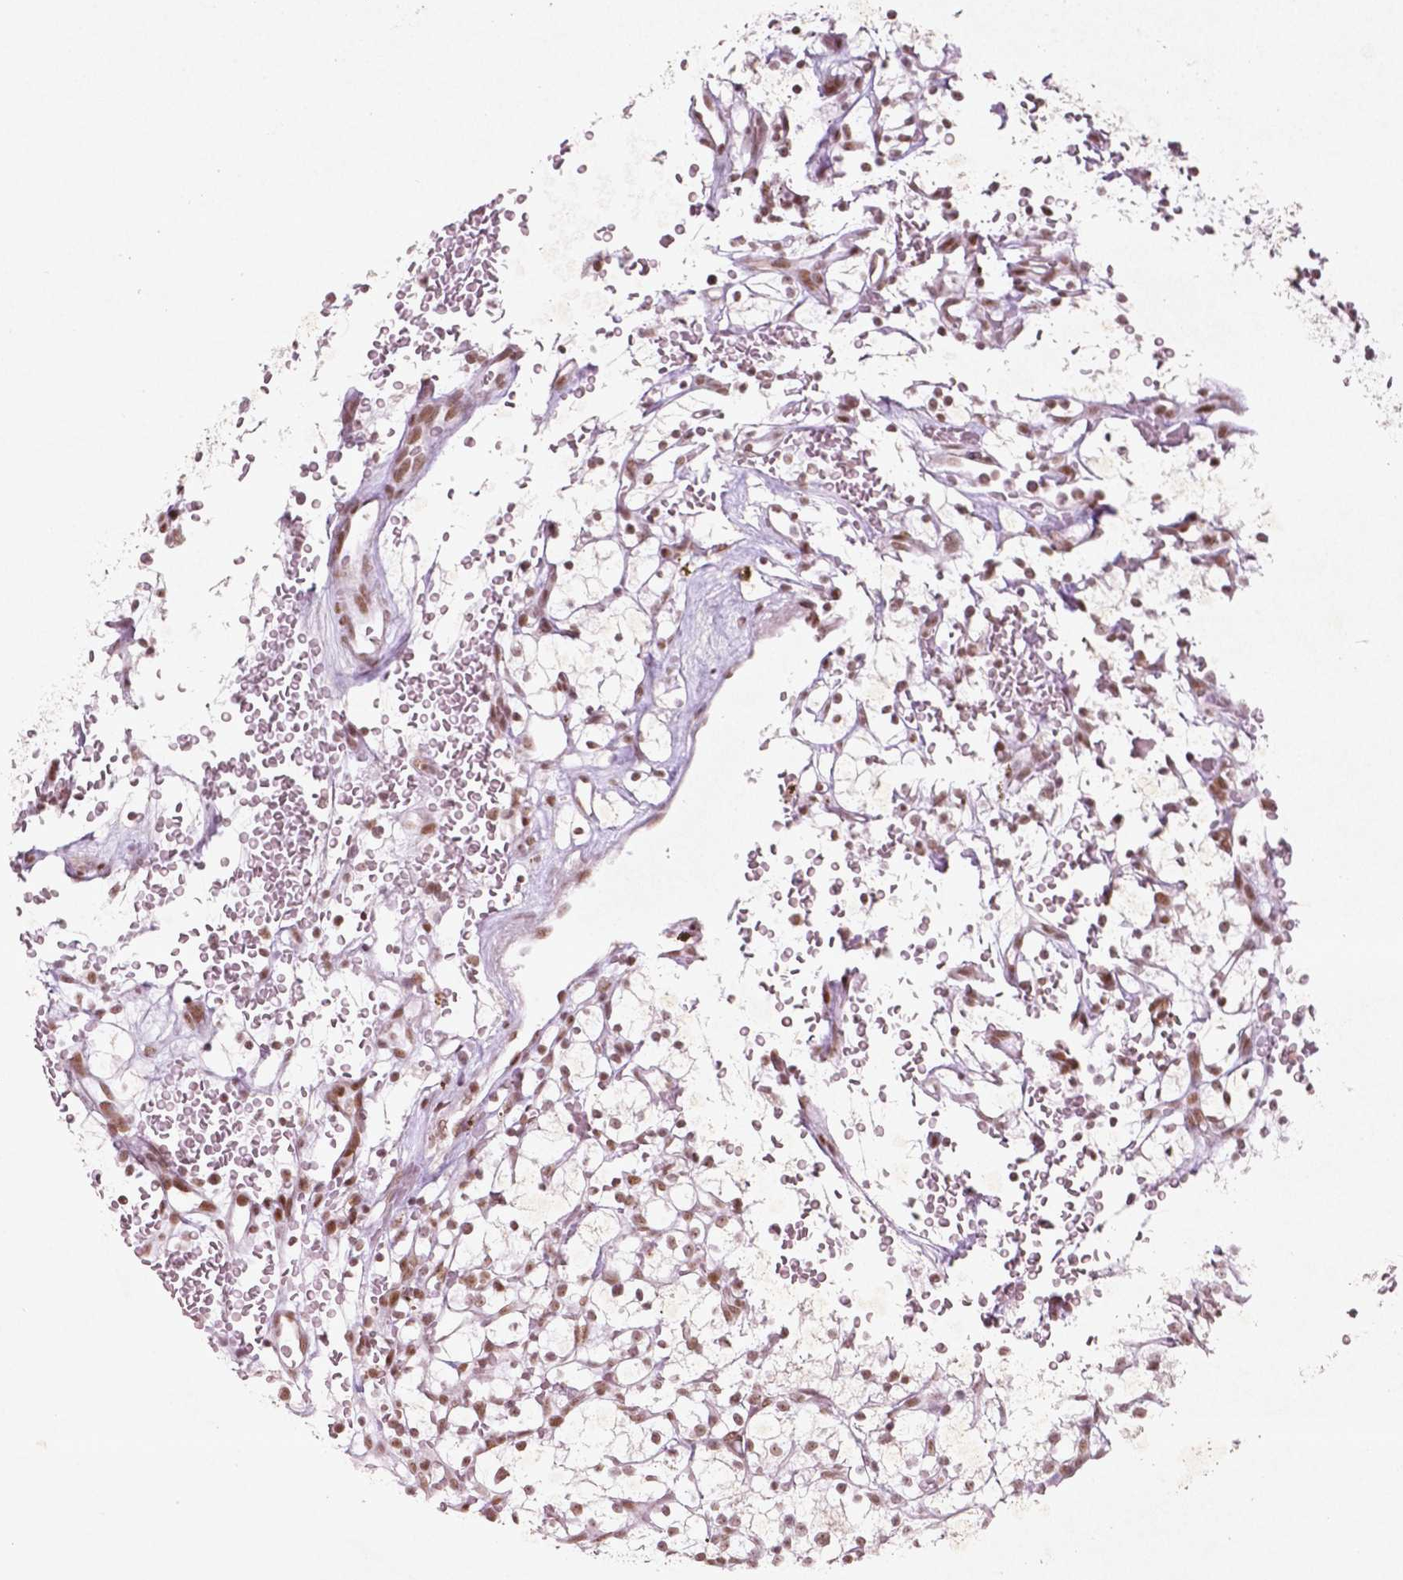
{"staining": {"intensity": "moderate", "quantity": ">75%", "location": "nuclear"}, "tissue": "renal cancer", "cell_type": "Tumor cells", "image_type": "cancer", "snomed": [{"axis": "morphology", "description": "Adenocarcinoma, NOS"}, {"axis": "topography", "description": "Kidney"}], "caption": "Immunohistochemical staining of human renal cancer reveals moderate nuclear protein expression in approximately >75% of tumor cells.", "gene": "HMG20B", "patient": {"sex": "female", "age": 64}}